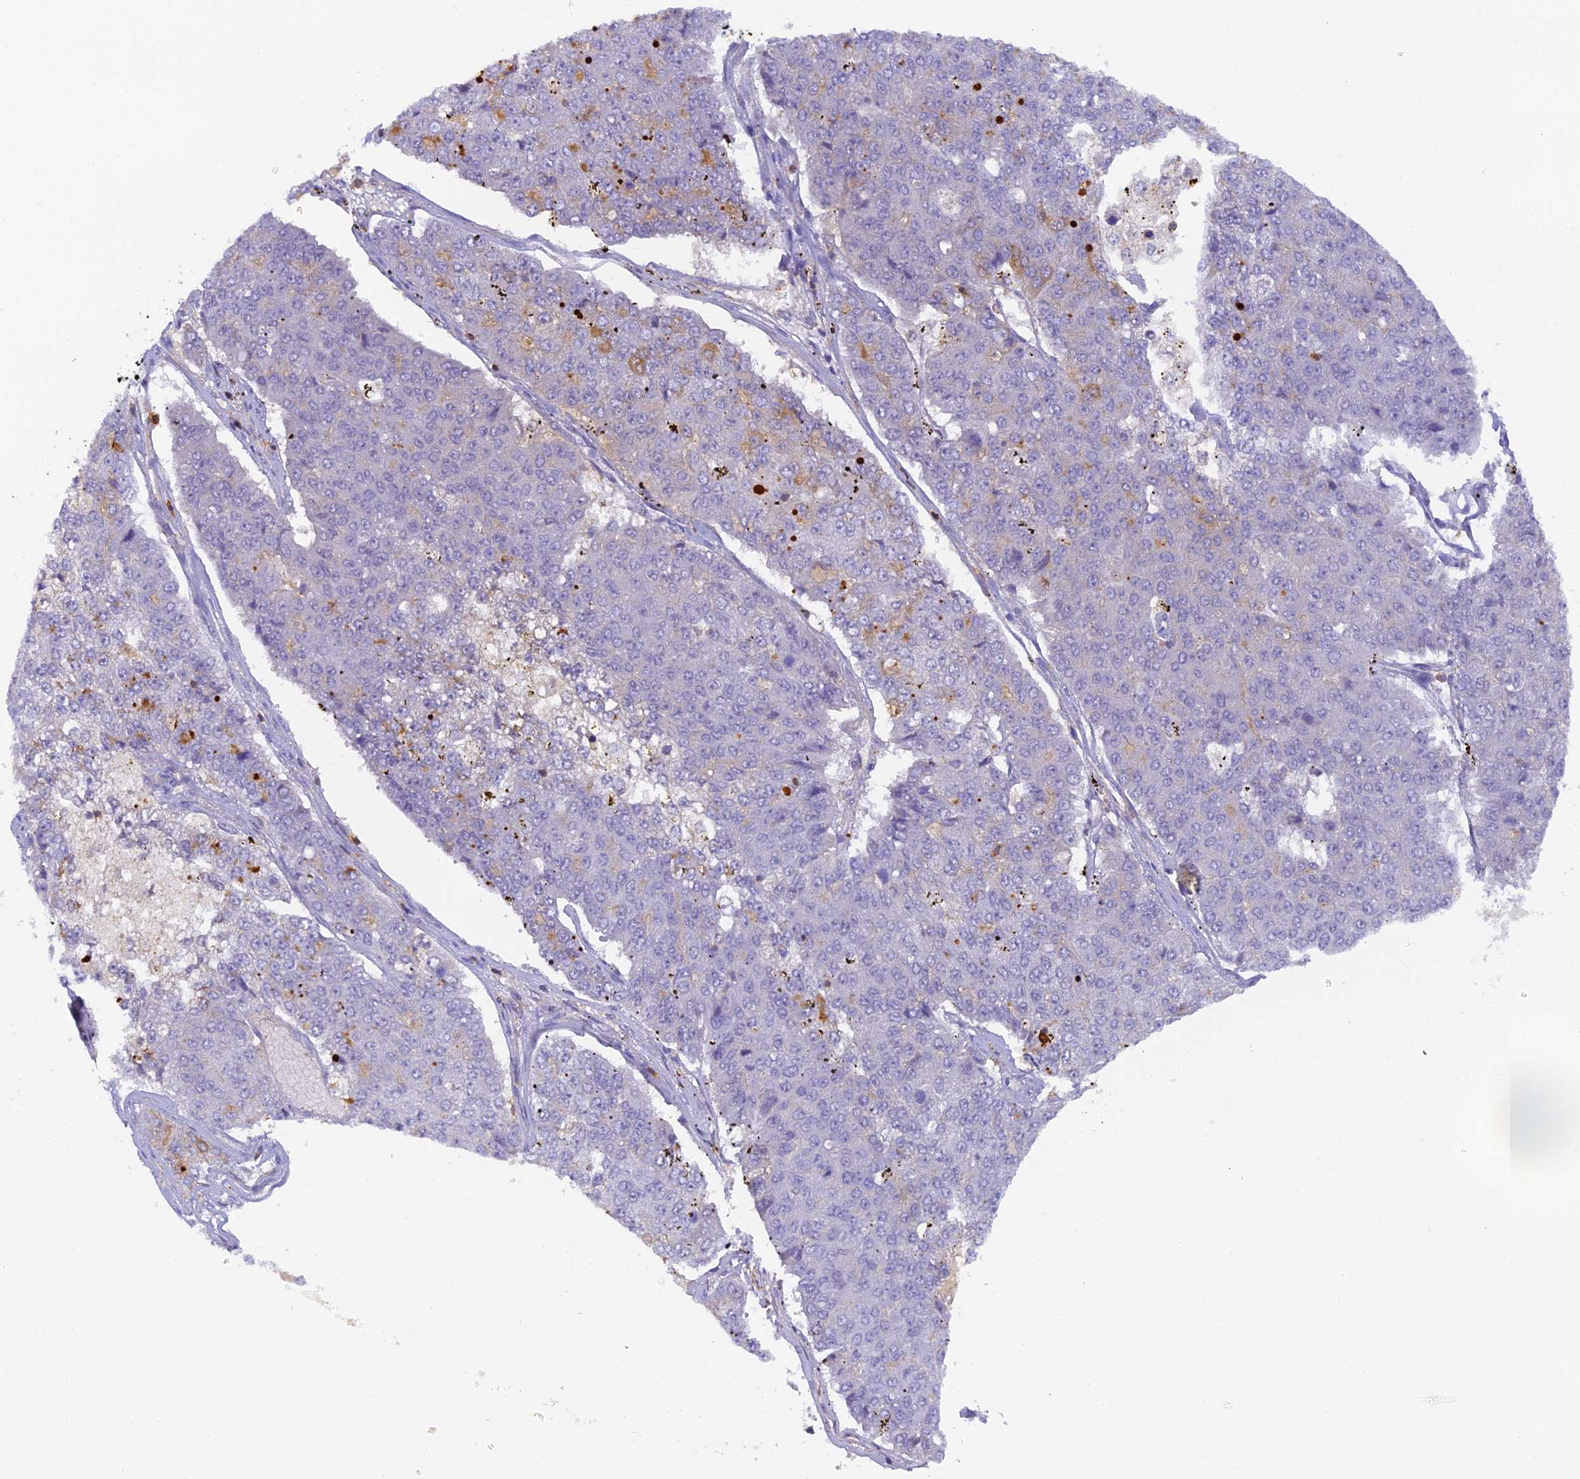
{"staining": {"intensity": "negative", "quantity": "none", "location": "none"}, "tissue": "pancreatic cancer", "cell_type": "Tumor cells", "image_type": "cancer", "snomed": [{"axis": "morphology", "description": "Adenocarcinoma, NOS"}, {"axis": "topography", "description": "Pancreas"}], "caption": "Immunohistochemistry (IHC) image of pancreatic cancer (adenocarcinoma) stained for a protein (brown), which demonstrates no staining in tumor cells.", "gene": "FYB1", "patient": {"sex": "male", "age": 50}}